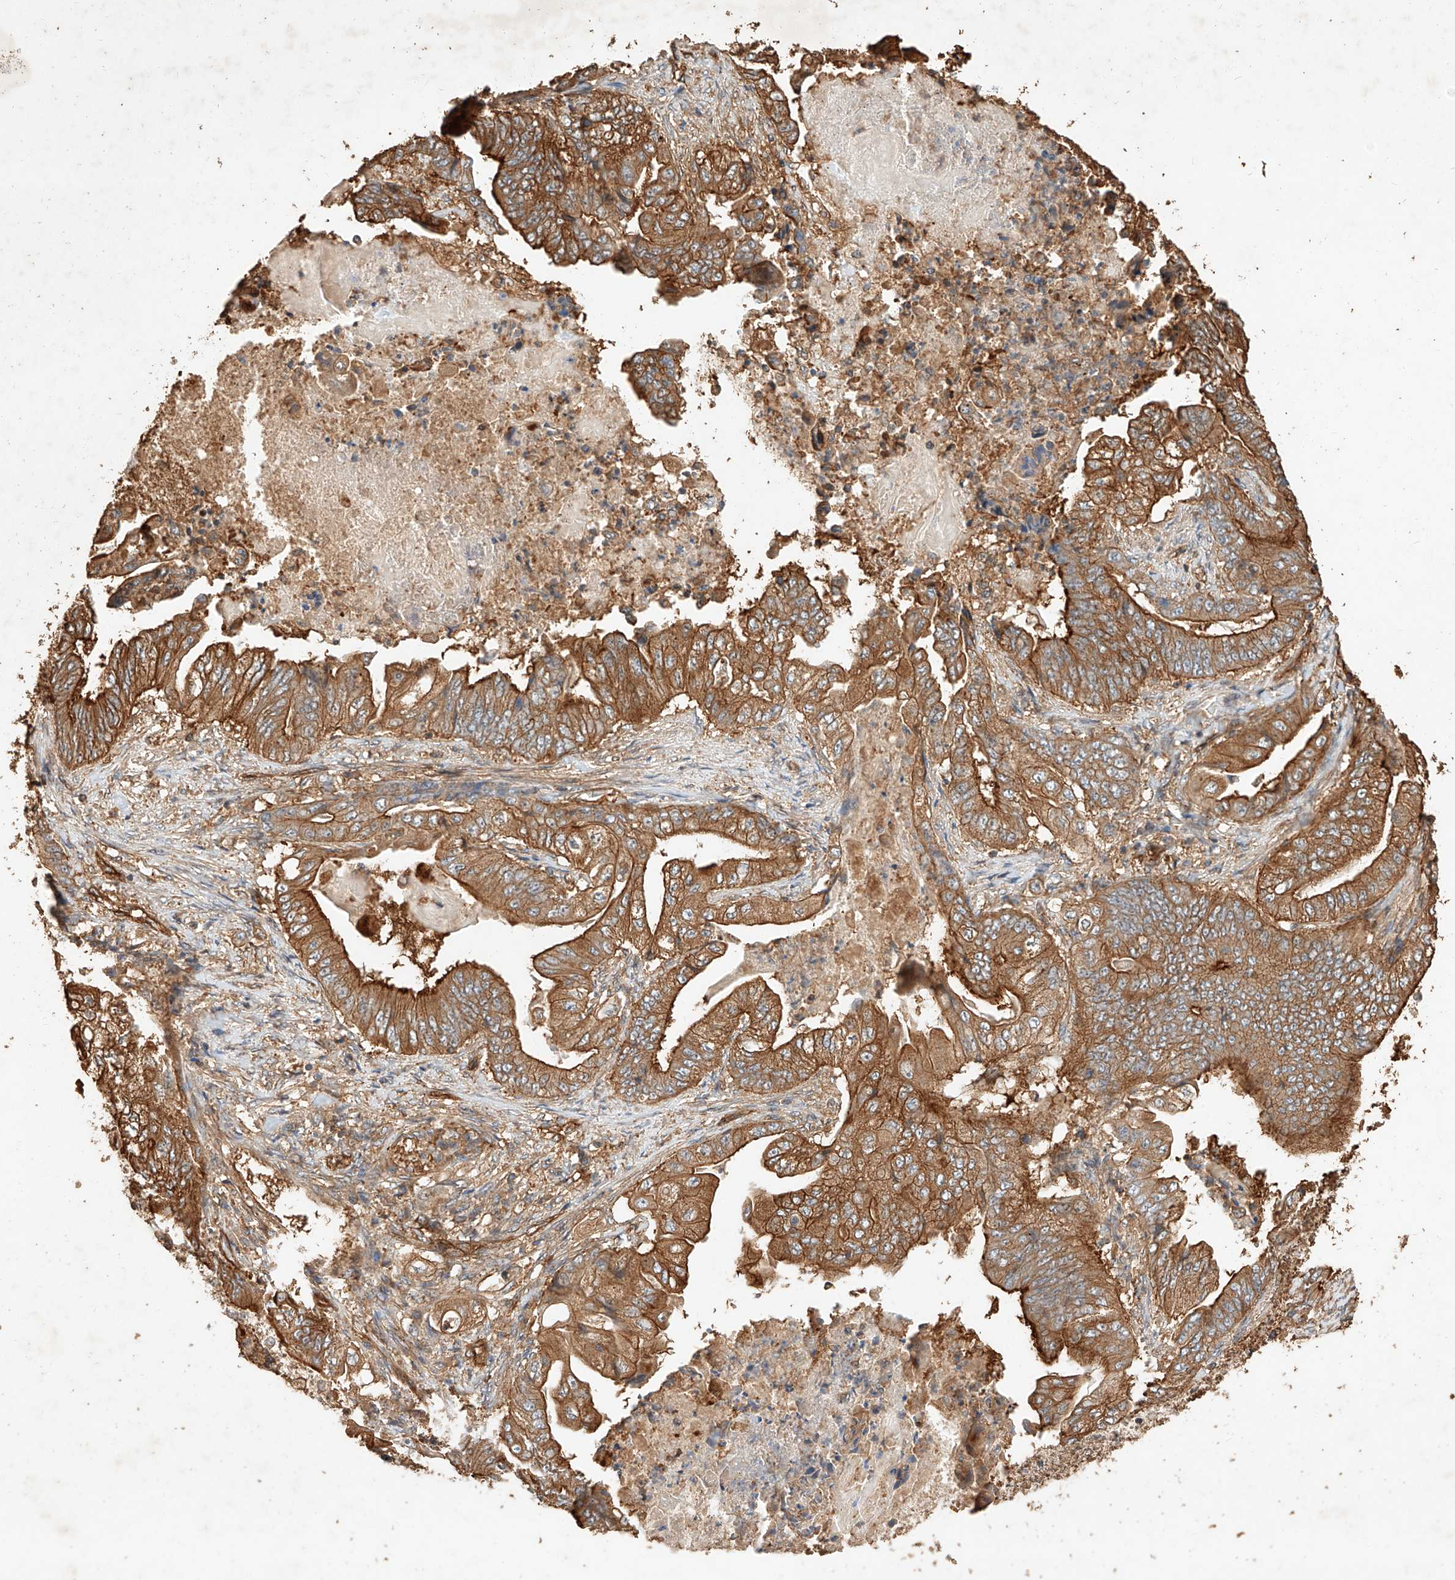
{"staining": {"intensity": "strong", "quantity": ">75%", "location": "cytoplasmic/membranous"}, "tissue": "stomach cancer", "cell_type": "Tumor cells", "image_type": "cancer", "snomed": [{"axis": "morphology", "description": "Adenocarcinoma, NOS"}, {"axis": "topography", "description": "Stomach"}], "caption": "Protein staining of stomach cancer (adenocarcinoma) tissue displays strong cytoplasmic/membranous expression in approximately >75% of tumor cells.", "gene": "GHDC", "patient": {"sex": "female", "age": 73}}